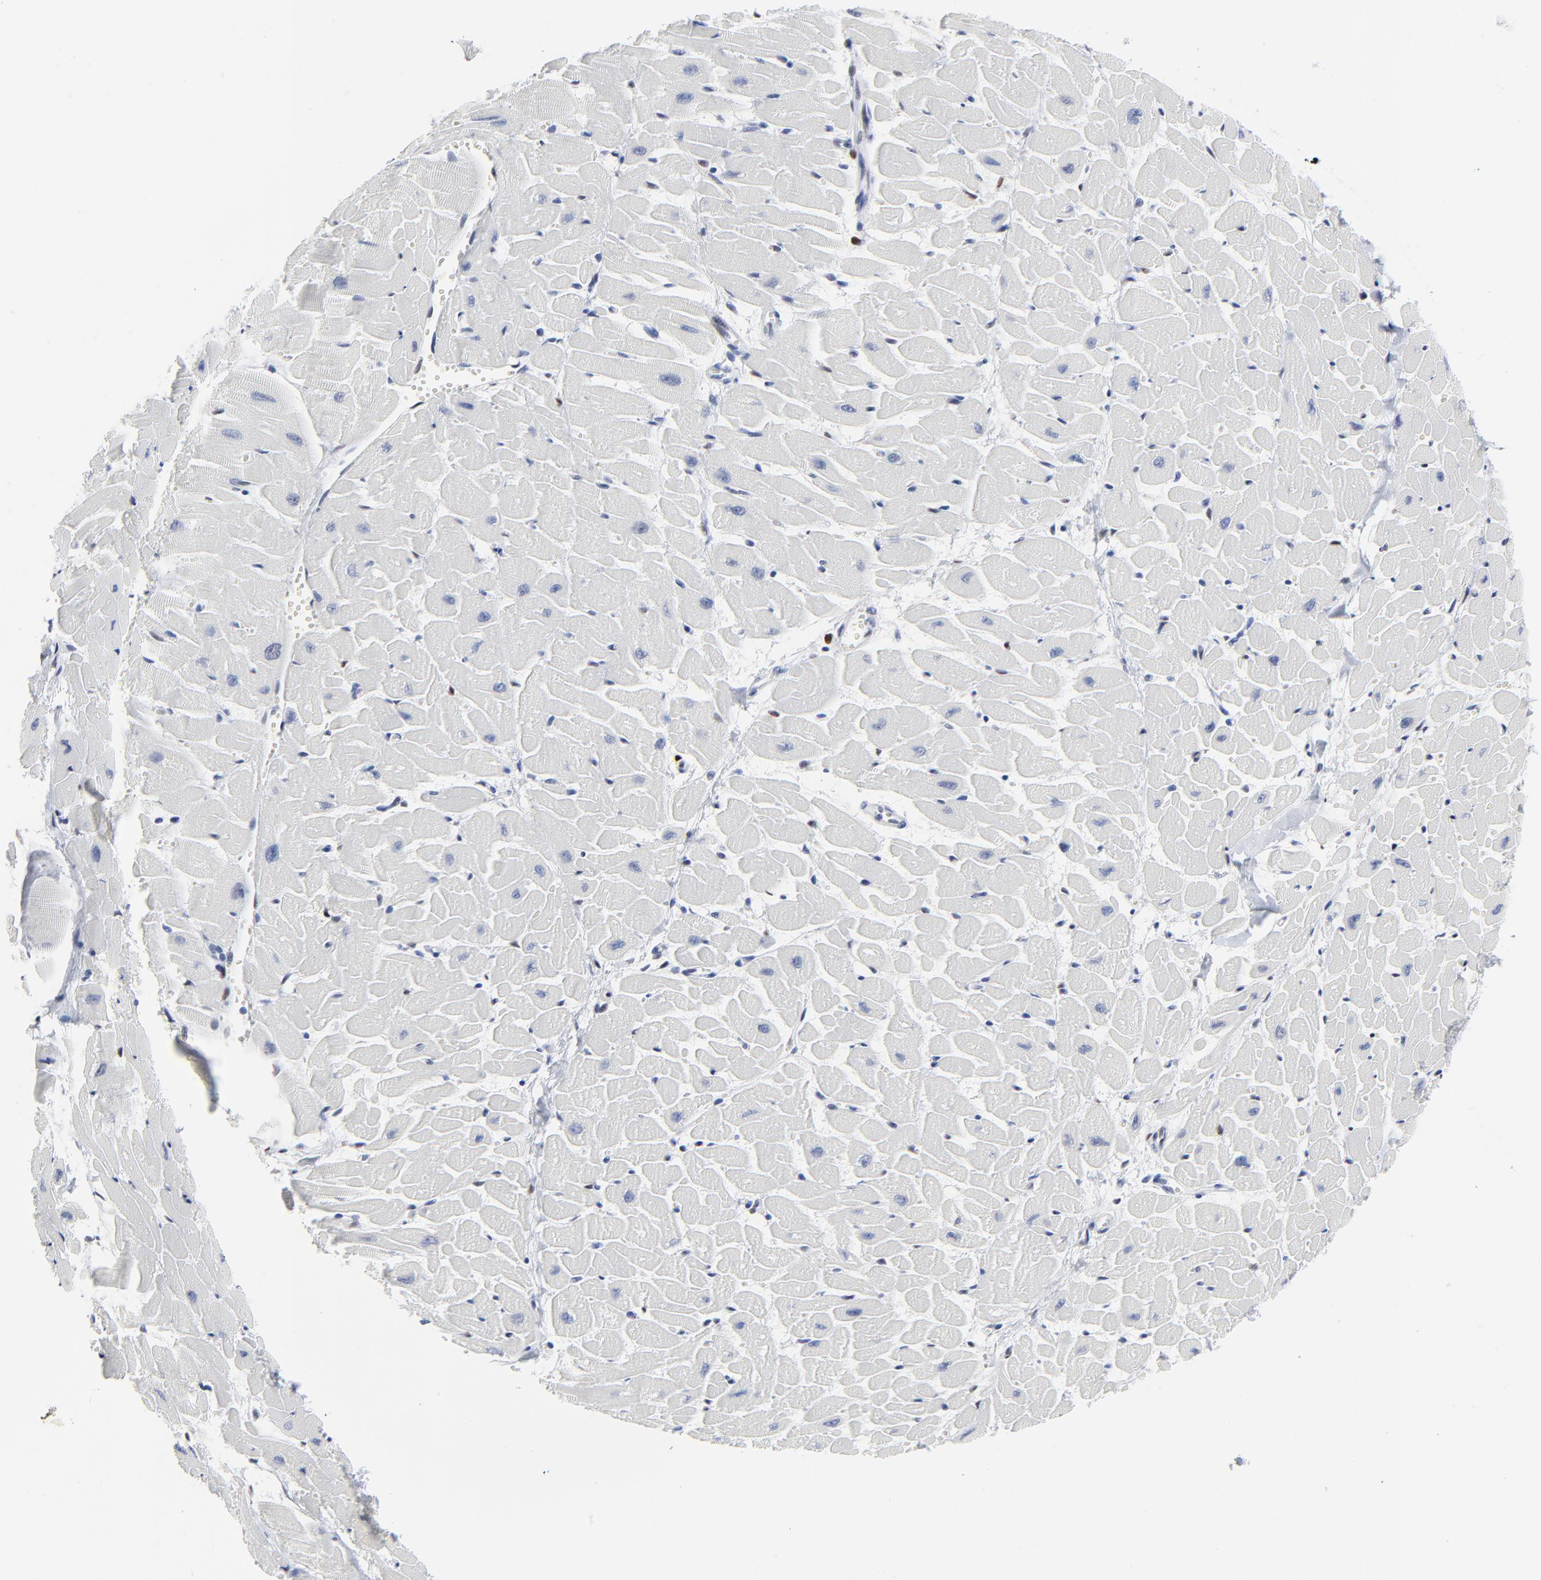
{"staining": {"intensity": "negative", "quantity": "none", "location": "none"}, "tissue": "heart muscle", "cell_type": "Cardiomyocytes", "image_type": "normal", "snomed": [{"axis": "morphology", "description": "Normal tissue, NOS"}, {"axis": "topography", "description": "Heart"}], "caption": "Heart muscle was stained to show a protein in brown. There is no significant staining in cardiomyocytes. Nuclei are stained in blue.", "gene": "JUN", "patient": {"sex": "female", "age": 19}}